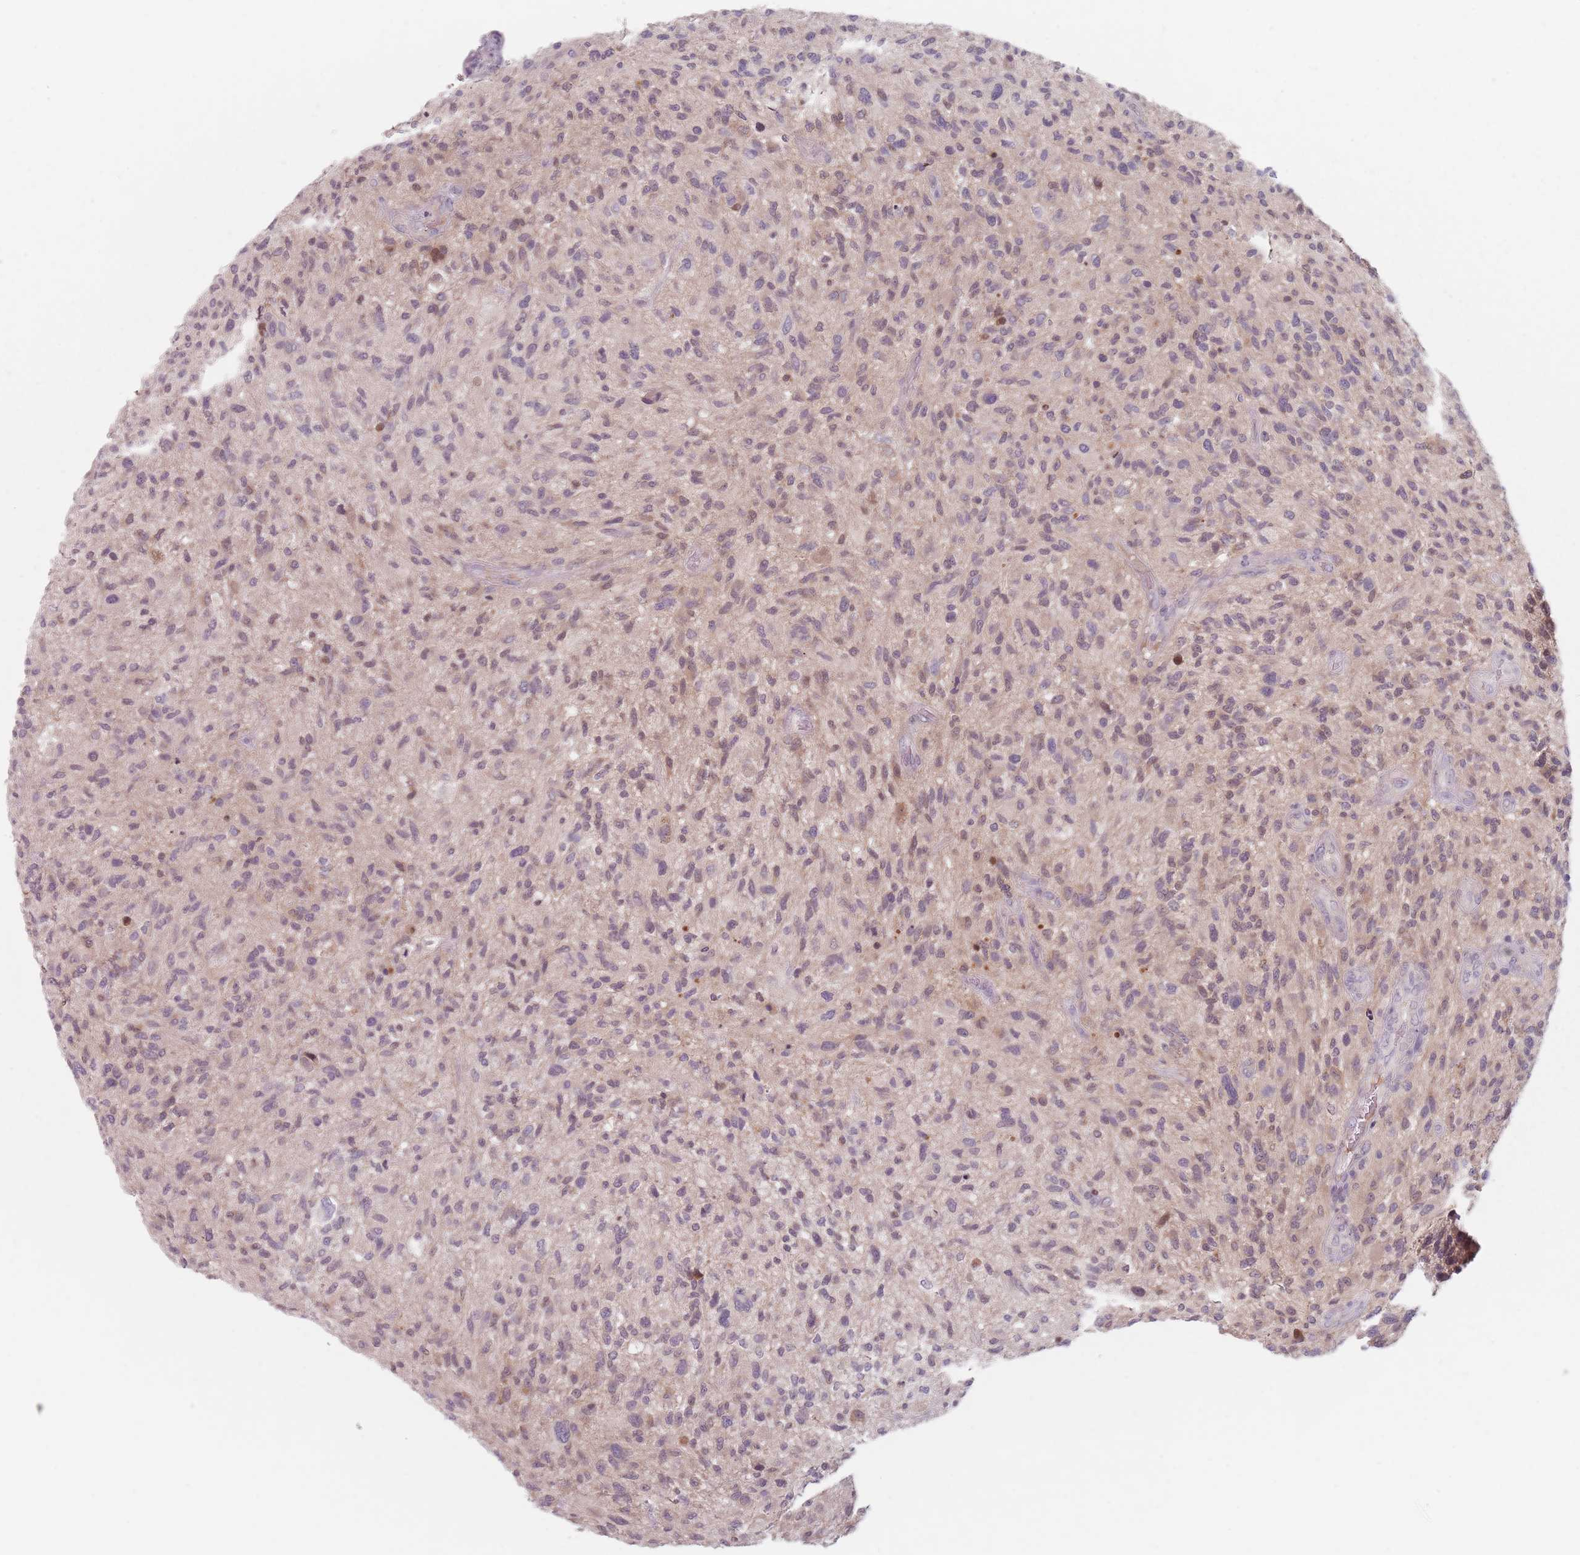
{"staining": {"intensity": "negative", "quantity": "none", "location": "none"}, "tissue": "glioma", "cell_type": "Tumor cells", "image_type": "cancer", "snomed": [{"axis": "morphology", "description": "Glioma, malignant, High grade"}, {"axis": "topography", "description": "Brain"}], "caption": "The photomicrograph reveals no significant staining in tumor cells of malignant glioma (high-grade).", "gene": "NAXE", "patient": {"sex": "male", "age": 47}}